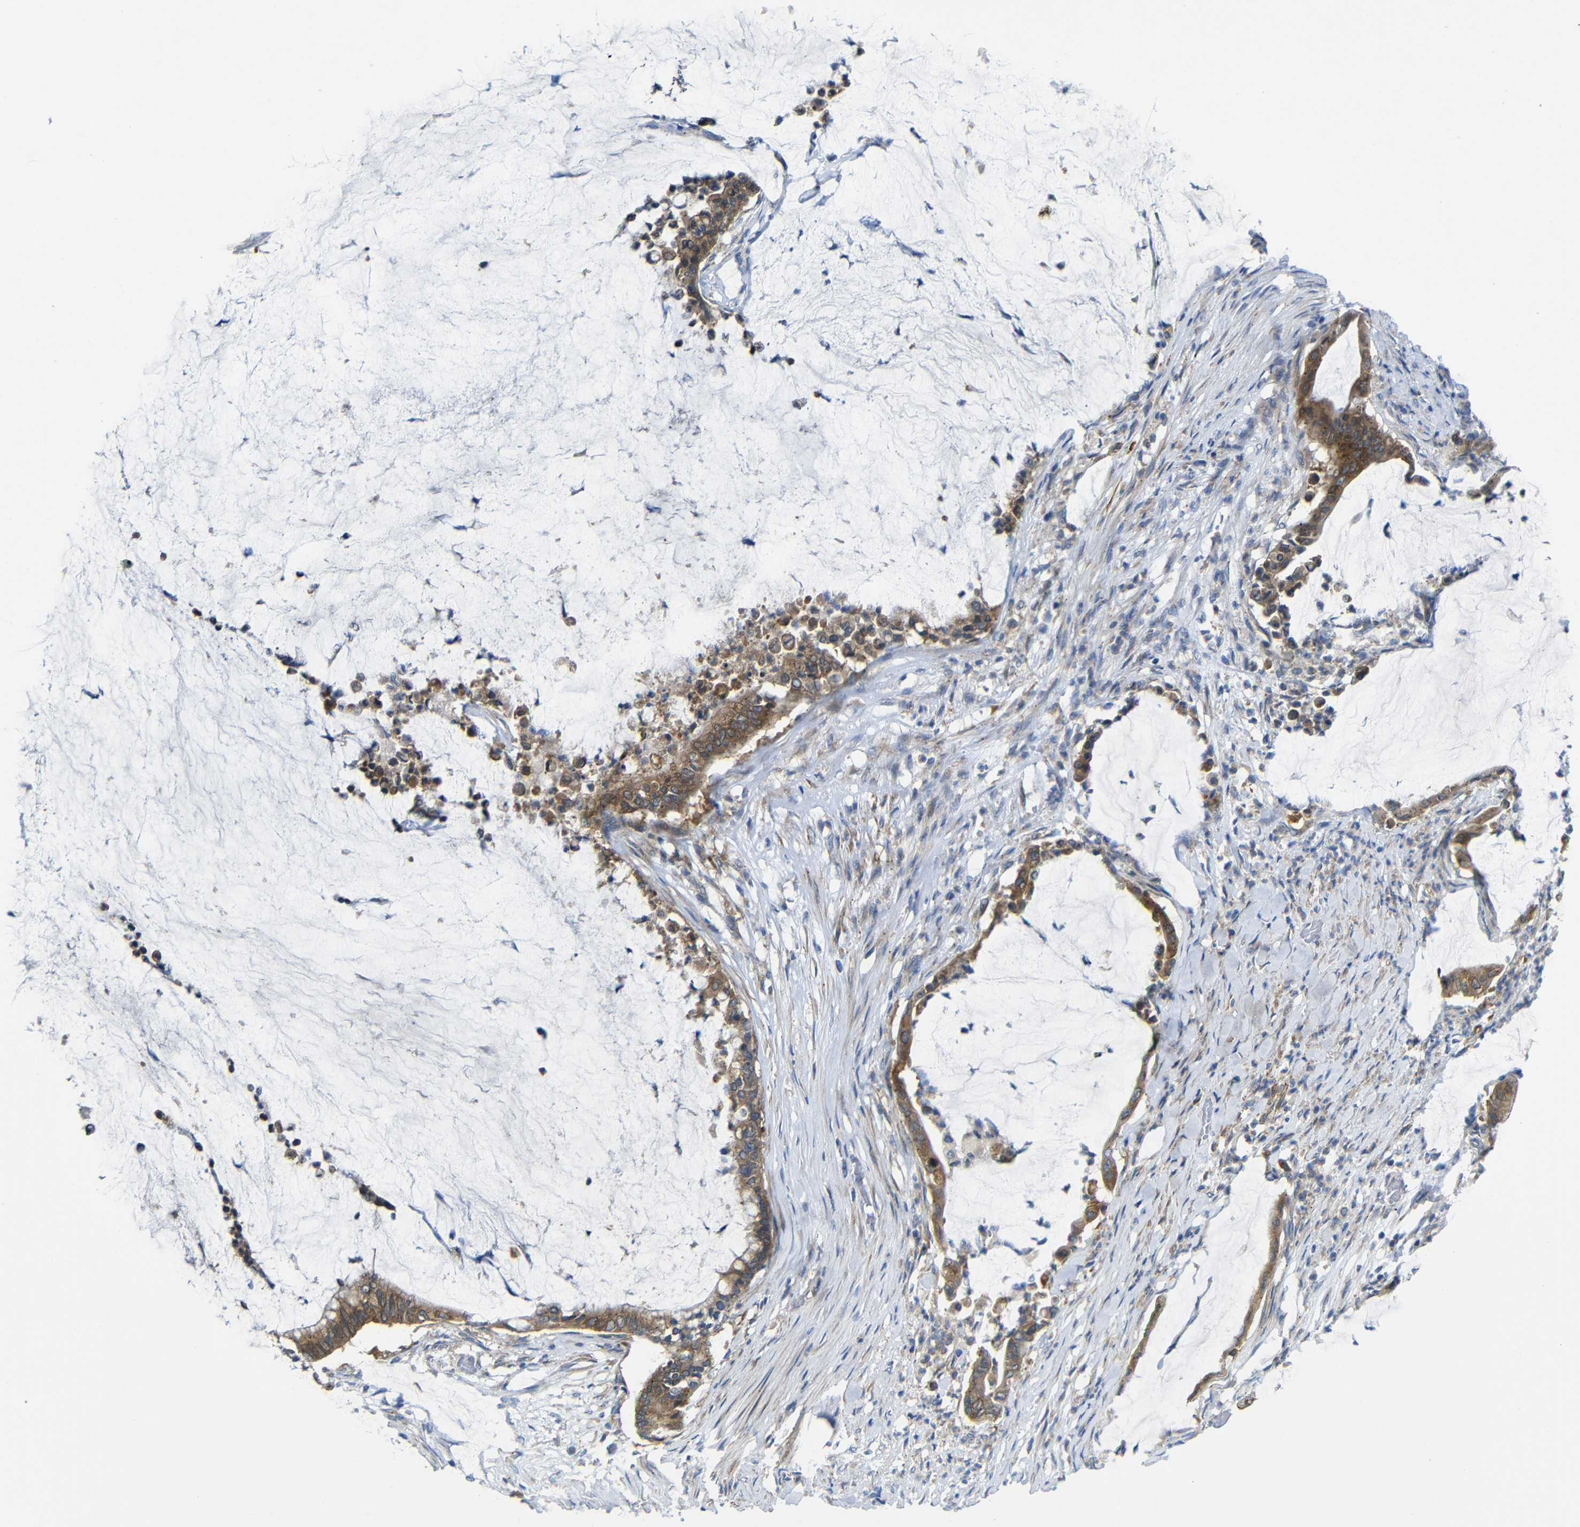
{"staining": {"intensity": "moderate", "quantity": ">75%", "location": "cytoplasmic/membranous"}, "tissue": "pancreatic cancer", "cell_type": "Tumor cells", "image_type": "cancer", "snomed": [{"axis": "morphology", "description": "Adenocarcinoma, NOS"}, {"axis": "topography", "description": "Pancreas"}], "caption": "Protein analysis of adenocarcinoma (pancreatic) tissue displays moderate cytoplasmic/membranous staining in about >75% of tumor cells.", "gene": "DDRGK1", "patient": {"sex": "male", "age": 41}}